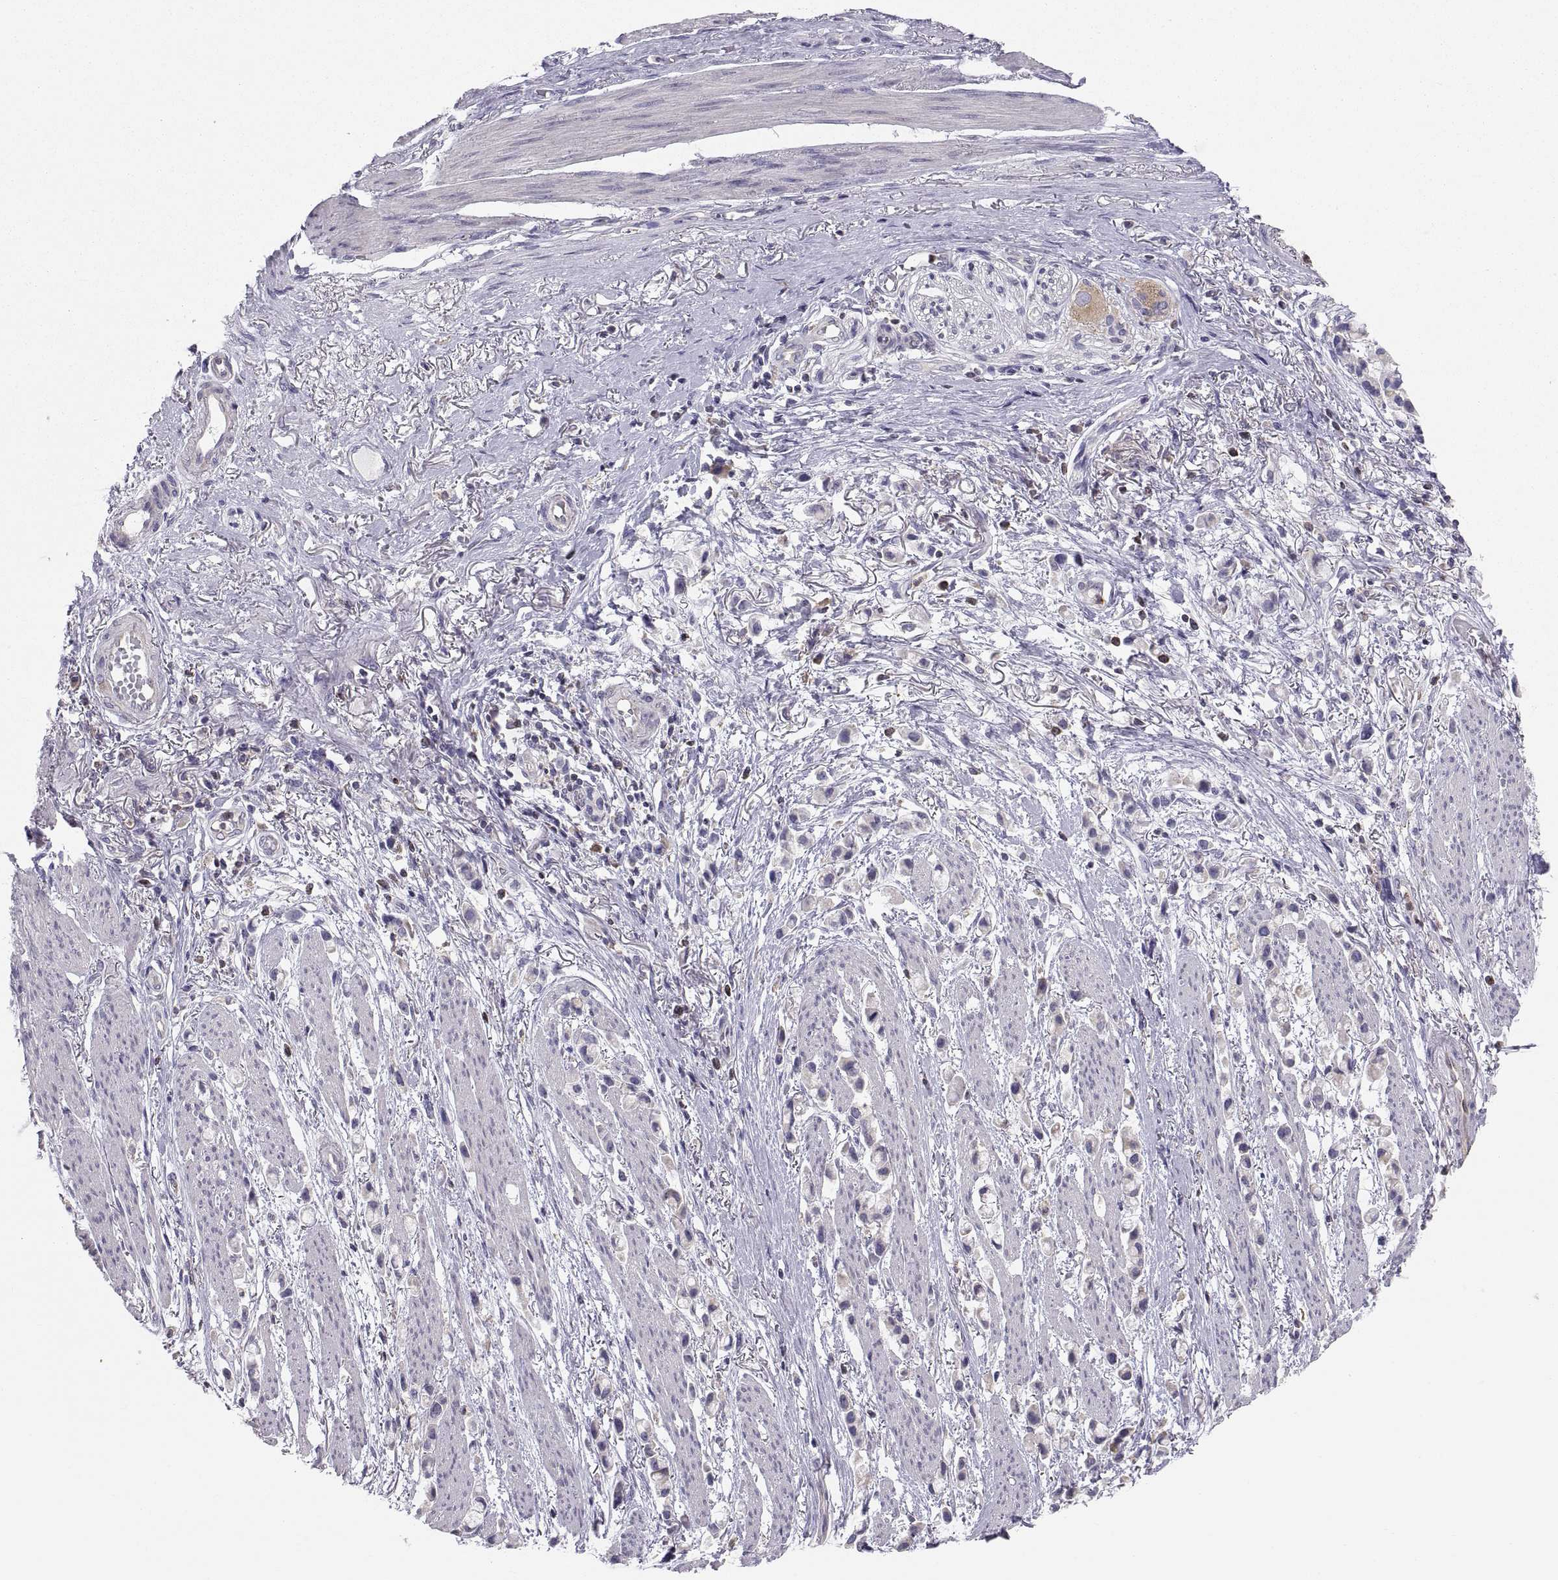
{"staining": {"intensity": "negative", "quantity": "none", "location": "none"}, "tissue": "stomach cancer", "cell_type": "Tumor cells", "image_type": "cancer", "snomed": [{"axis": "morphology", "description": "Adenocarcinoma, NOS"}, {"axis": "topography", "description": "Stomach"}], "caption": "Tumor cells are negative for protein expression in human stomach cancer.", "gene": "ERO1A", "patient": {"sex": "female", "age": 81}}